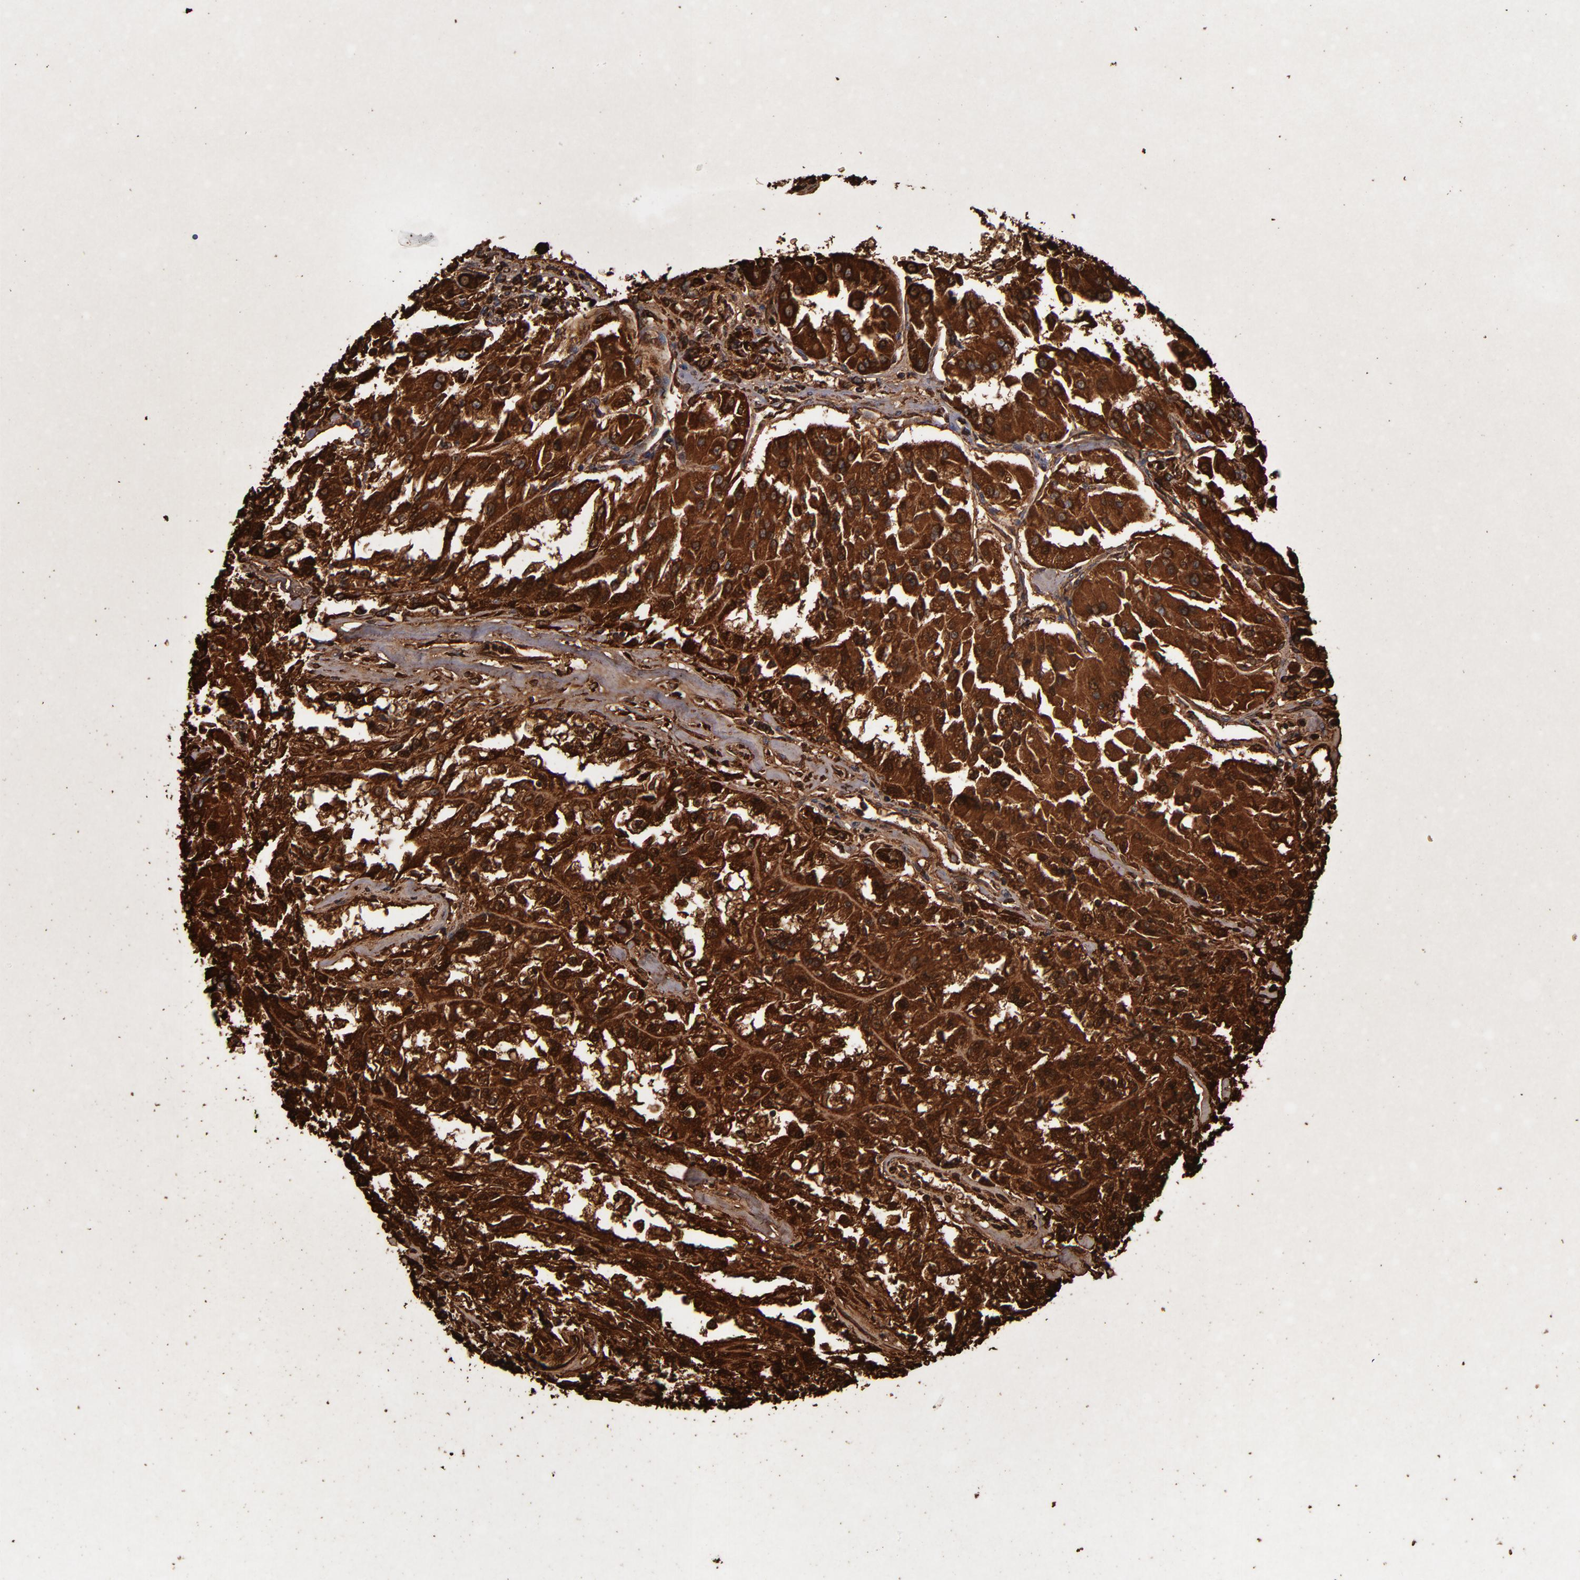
{"staining": {"intensity": "strong", "quantity": ">75%", "location": "cytoplasmic/membranous"}, "tissue": "renal cancer", "cell_type": "Tumor cells", "image_type": "cancer", "snomed": [{"axis": "morphology", "description": "Adenocarcinoma, NOS"}, {"axis": "topography", "description": "Kidney"}], "caption": "Protein analysis of adenocarcinoma (renal) tissue reveals strong cytoplasmic/membranous staining in about >75% of tumor cells.", "gene": "SOD2", "patient": {"sex": "male", "age": 78}}